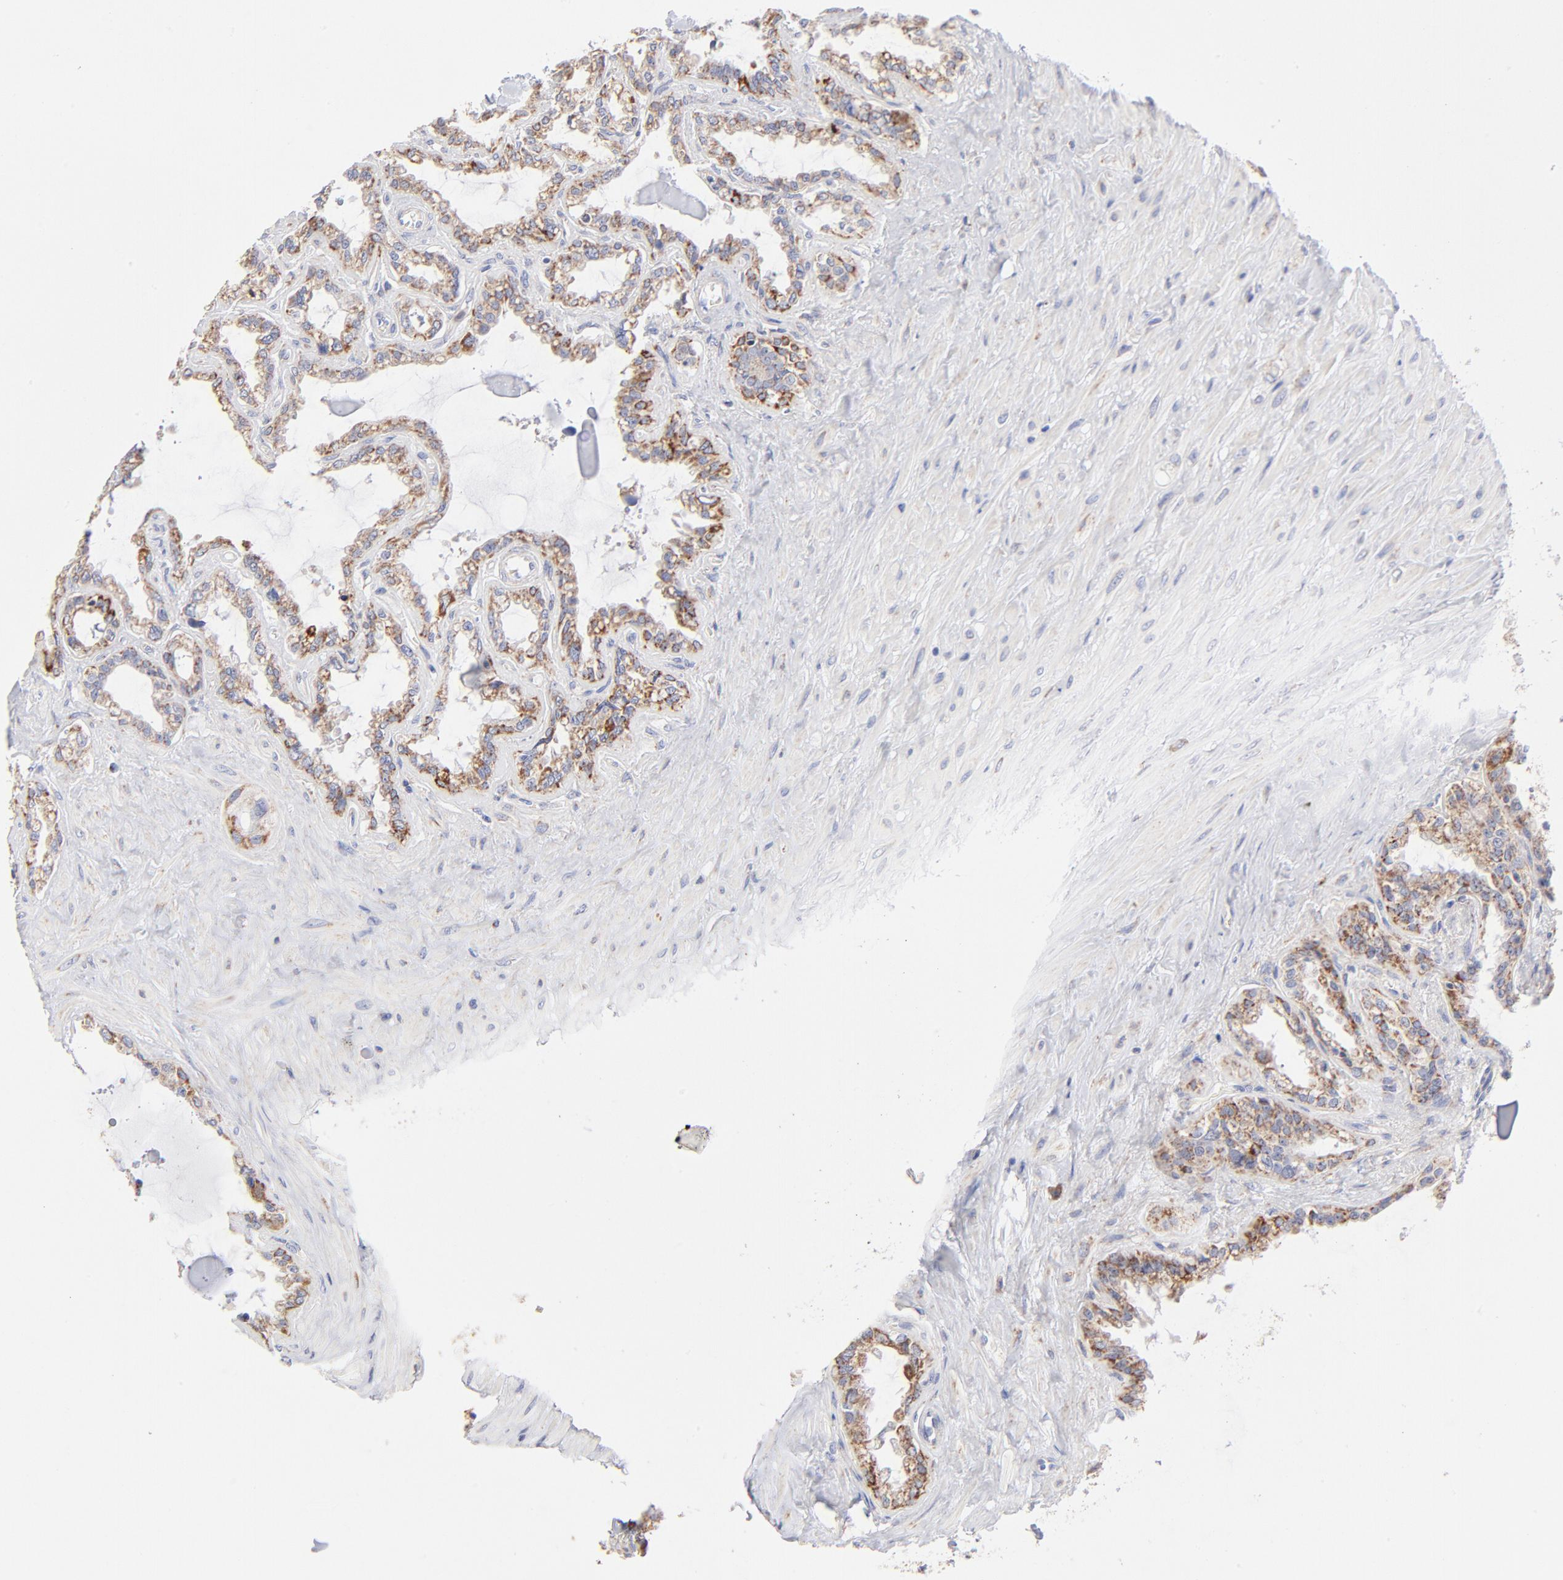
{"staining": {"intensity": "moderate", "quantity": "25%-75%", "location": "cytoplasmic/membranous"}, "tissue": "seminal vesicle", "cell_type": "Glandular cells", "image_type": "normal", "snomed": [{"axis": "morphology", "description": "Normal tissue, NOS"}, {"axis": "morphology", "description": "Inflammation, NOS"}, {"axis": "topography", "description": "Urinary bladder"}, {"axis": "topography", "description": "Prostate"}, {"axis": "topography", "description": "Seminal veicle"}], "caption": "Immunohistochemistry (IHC) photomicrograph of benign seminal vesicle stained for a protein (brown), which shows medium levels of moderate cytoplasmic/membranous positivity in approximately 25%-75% of glandular cells.", "gene": "TIMM8A", "patient": {"sex": "male", "age": 82}}